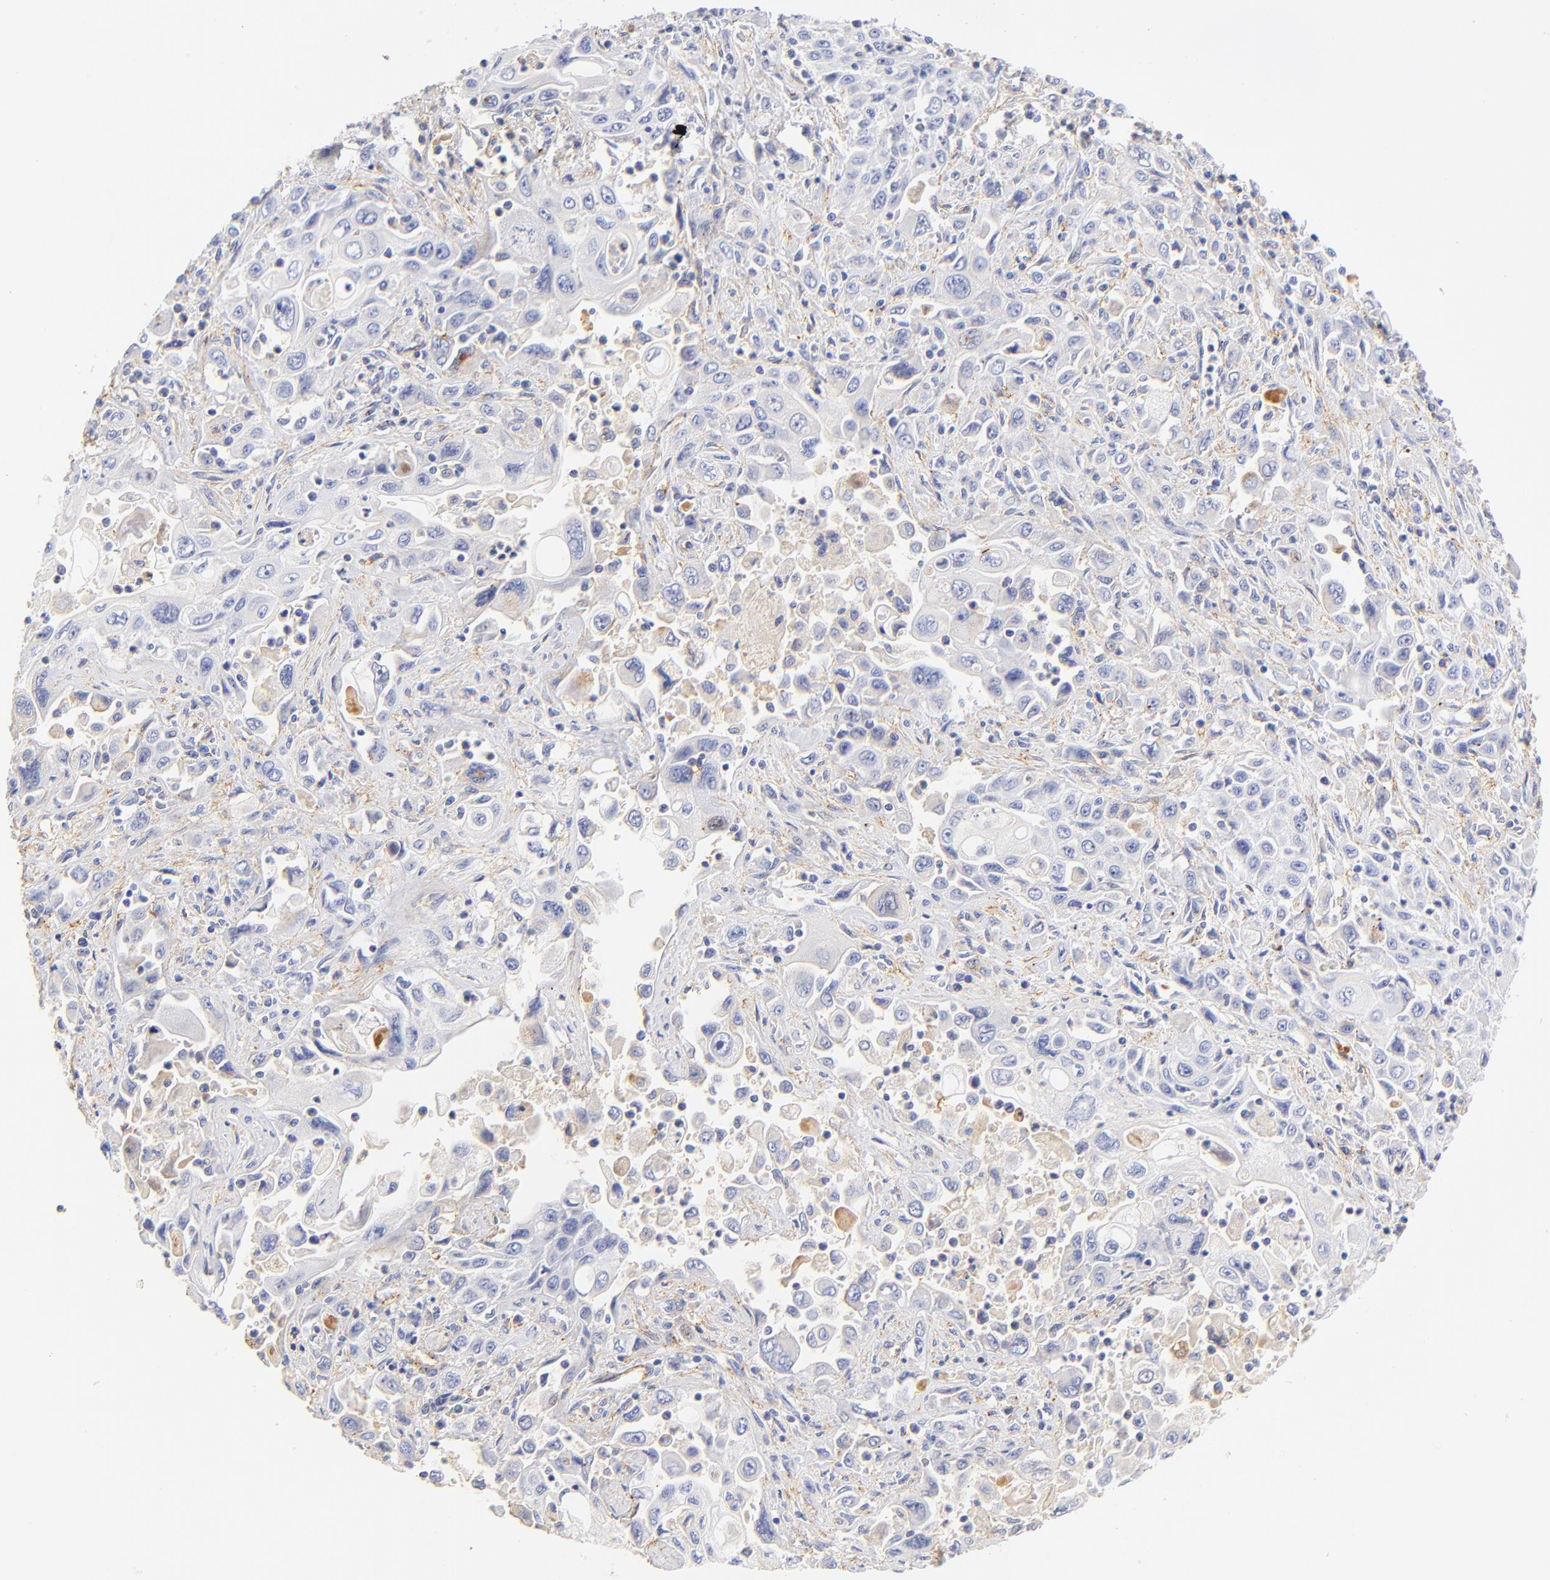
{"staining": {"intensity": "negative", "quantity": "none", "location": "none"}, "tissue": "pancreatic cancer", "cell_type": "Tumor cells", "image_type": "cancer", "snomed": [{"axis": "morphology", "description": "Adenocarcinoma, NOS"}, {"axis": "topography", "description": "Pancreas"}], "caption": "Tumor cells are negative for brown protein staining in pancreatic cancer (adenocarcinoma).", "gene": "MDGA2", "patient": {"sex": "male", "age": 70}}